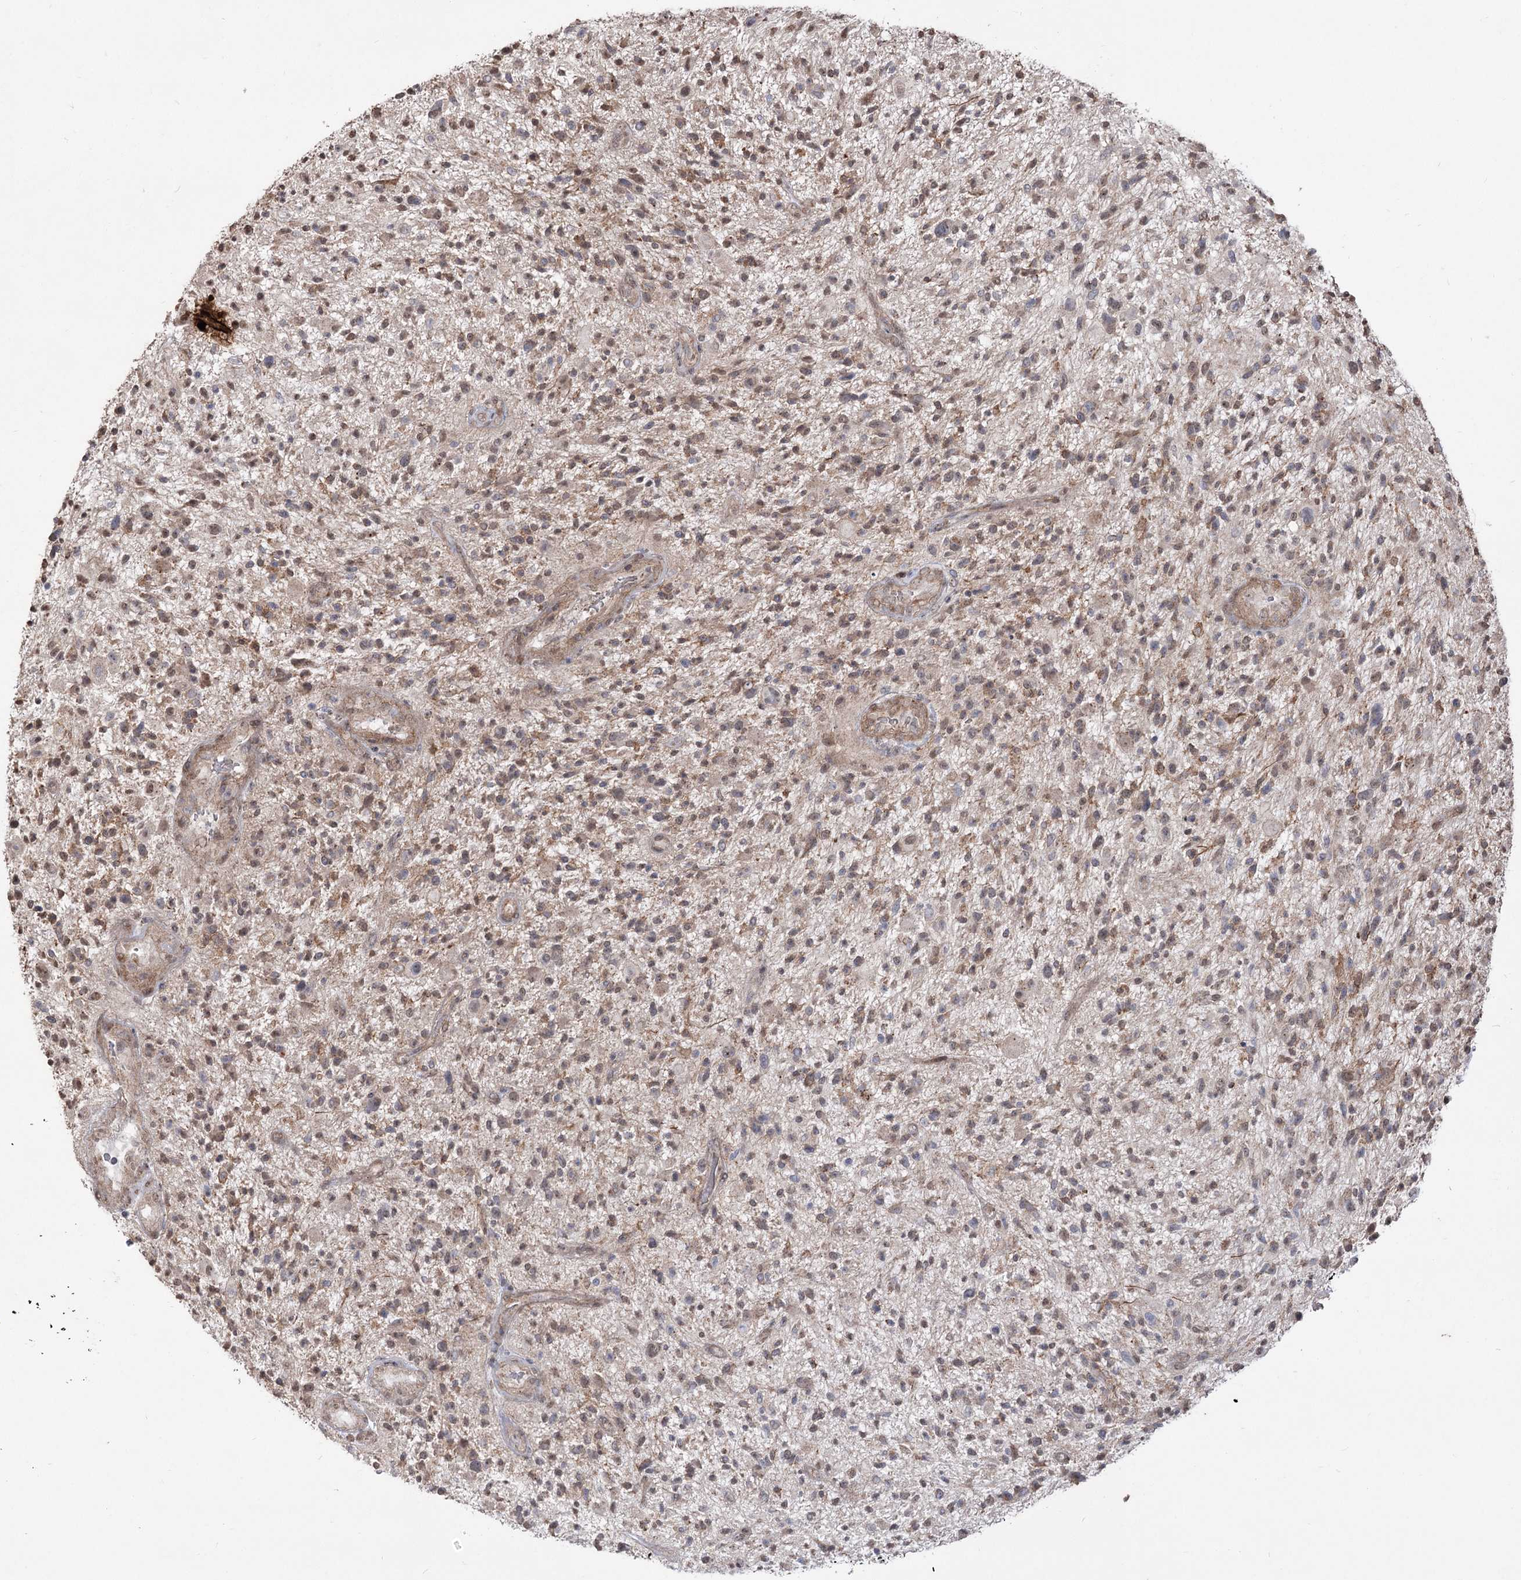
{"staining": {"intensity": "moderate", "quantity": ">75%", "location": "cytoplasmic/membranous"}, "tissue": "glioma", "cell_type": "Tumor cells", "image_type": "cancer", "snomed": [{"axis": "morphology", "description": "Glioma, malignant, High grade"}, {"axis": "topography", "description": "Brain"}], "caption": "Malignant high-grade glioma was stained to show a protein in brown. There is medium levels of moderate cytoplasmic/membranous positivity in approximately >75% of tumor cells.", "gene": "ZSCAN23", "patient": {"sex": "male", "age": 47}}